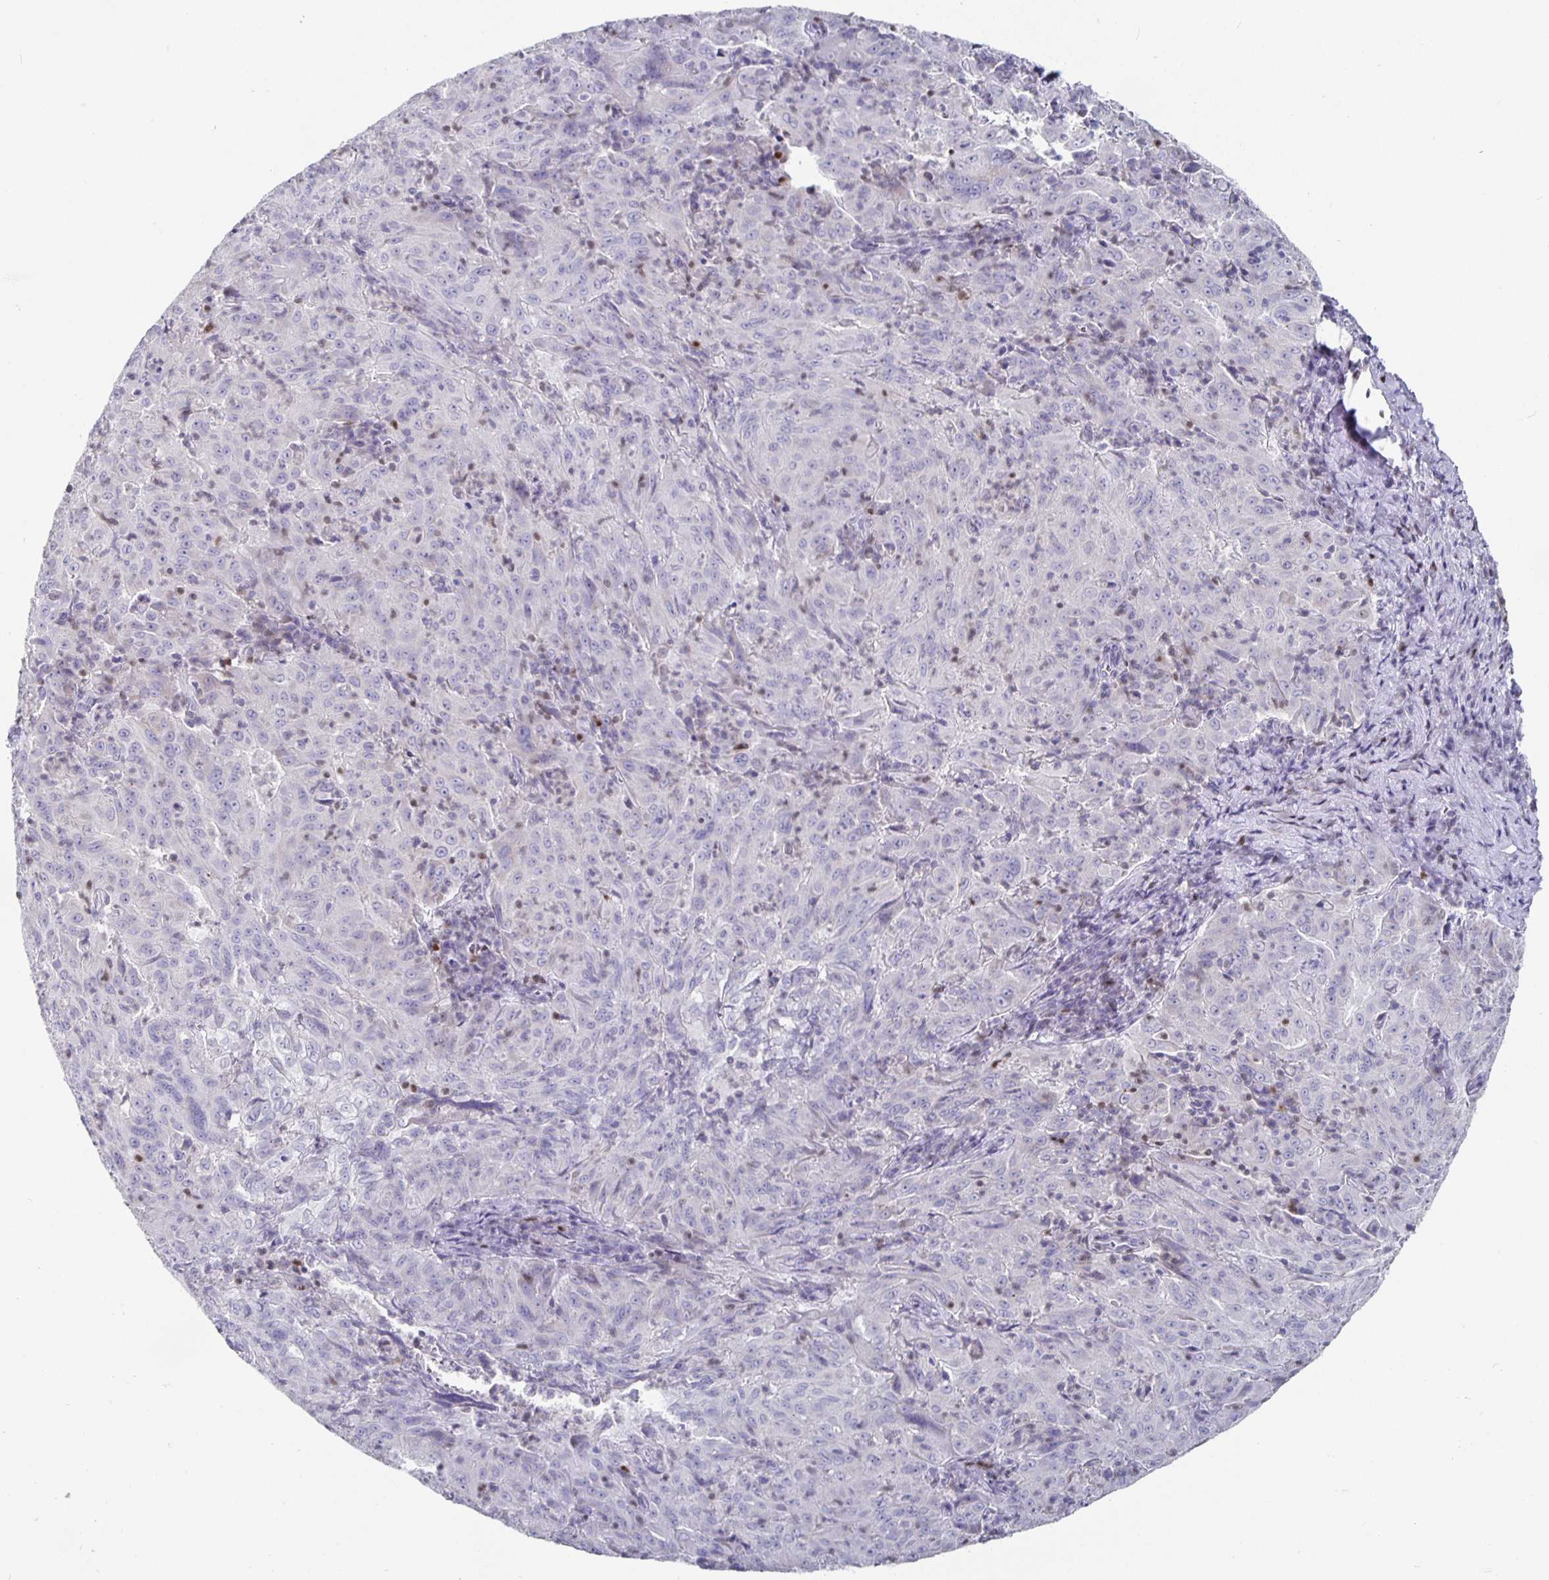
{"staining": {"intensity": "negative", "quantity": "none", "location": "none"}, "tissue": "pancreatic cancer", "cell_type": "Tumor cells", "image_type": "cancer", "snomed": [{"axis": "morphology", "description": "Adenocarcinoma, NOS"}, {"axis": "topography", "description": "Pancreas"}], "caption": "Tumor cells show no significant staining in adenocarcinoma (pancreatic).", "gene": "RUNX2", "patient": {"sex": "male", "age": 63}}